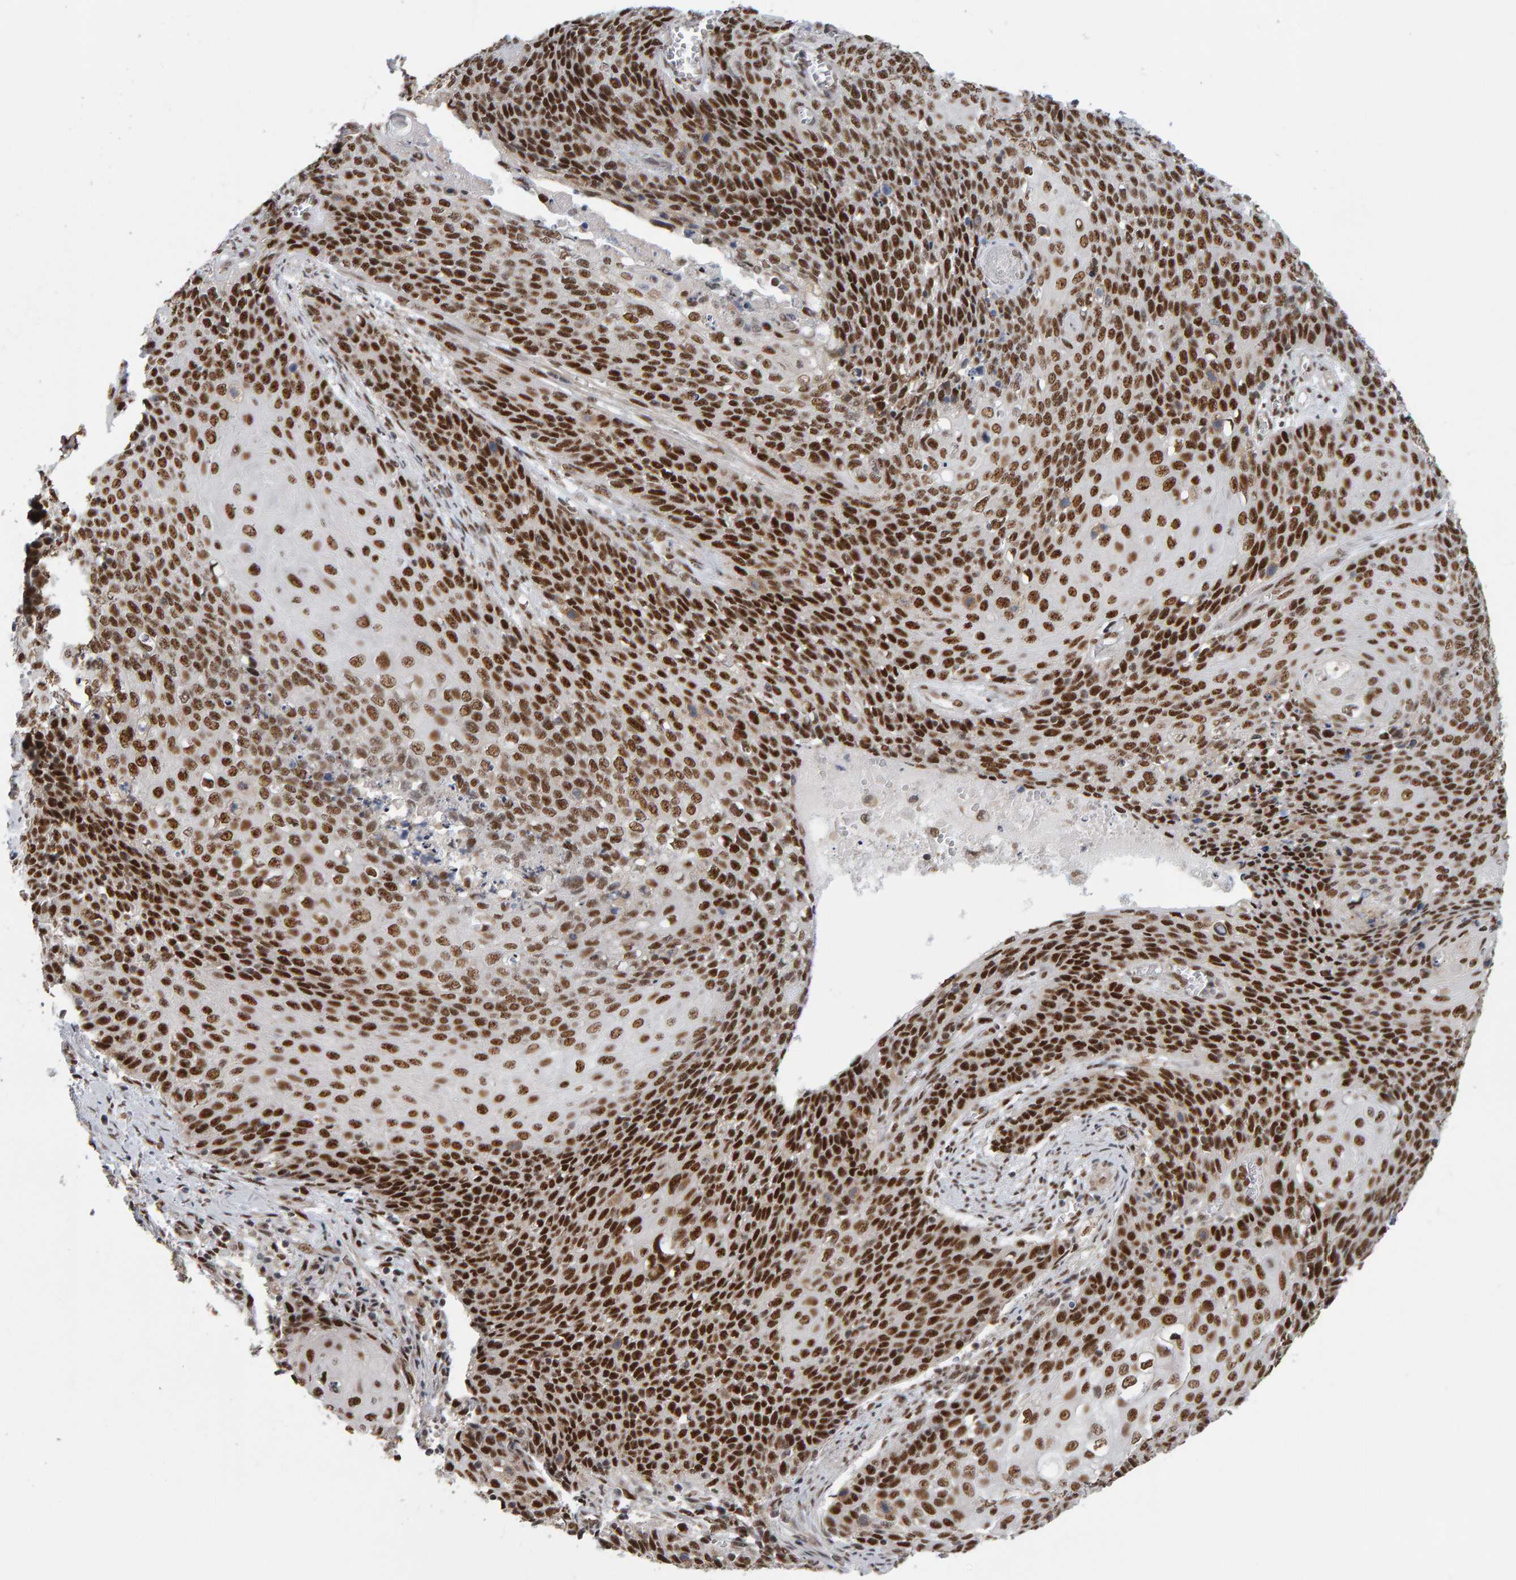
{"staining": {"intensity": "strong", "quantity": ">75%", "location": "nuclear"}, "tissue": "cervical cancer", "cell_type": "Tumor cells", "image_type": "cancer", "snomed": [{"axis": "morphology", "description": "Squamous cell carcinoma, NOS"}, {"axis": "topography", "description": "Cervix"}], "caption": "Squamous cell carcinoma (cervical) stained for a protein (brown) exhibits strong nuclear positive staining in about >75% of tumor cells.", "gene": "ATF7IP", "patient": {"sex": "female", "age": 39}}